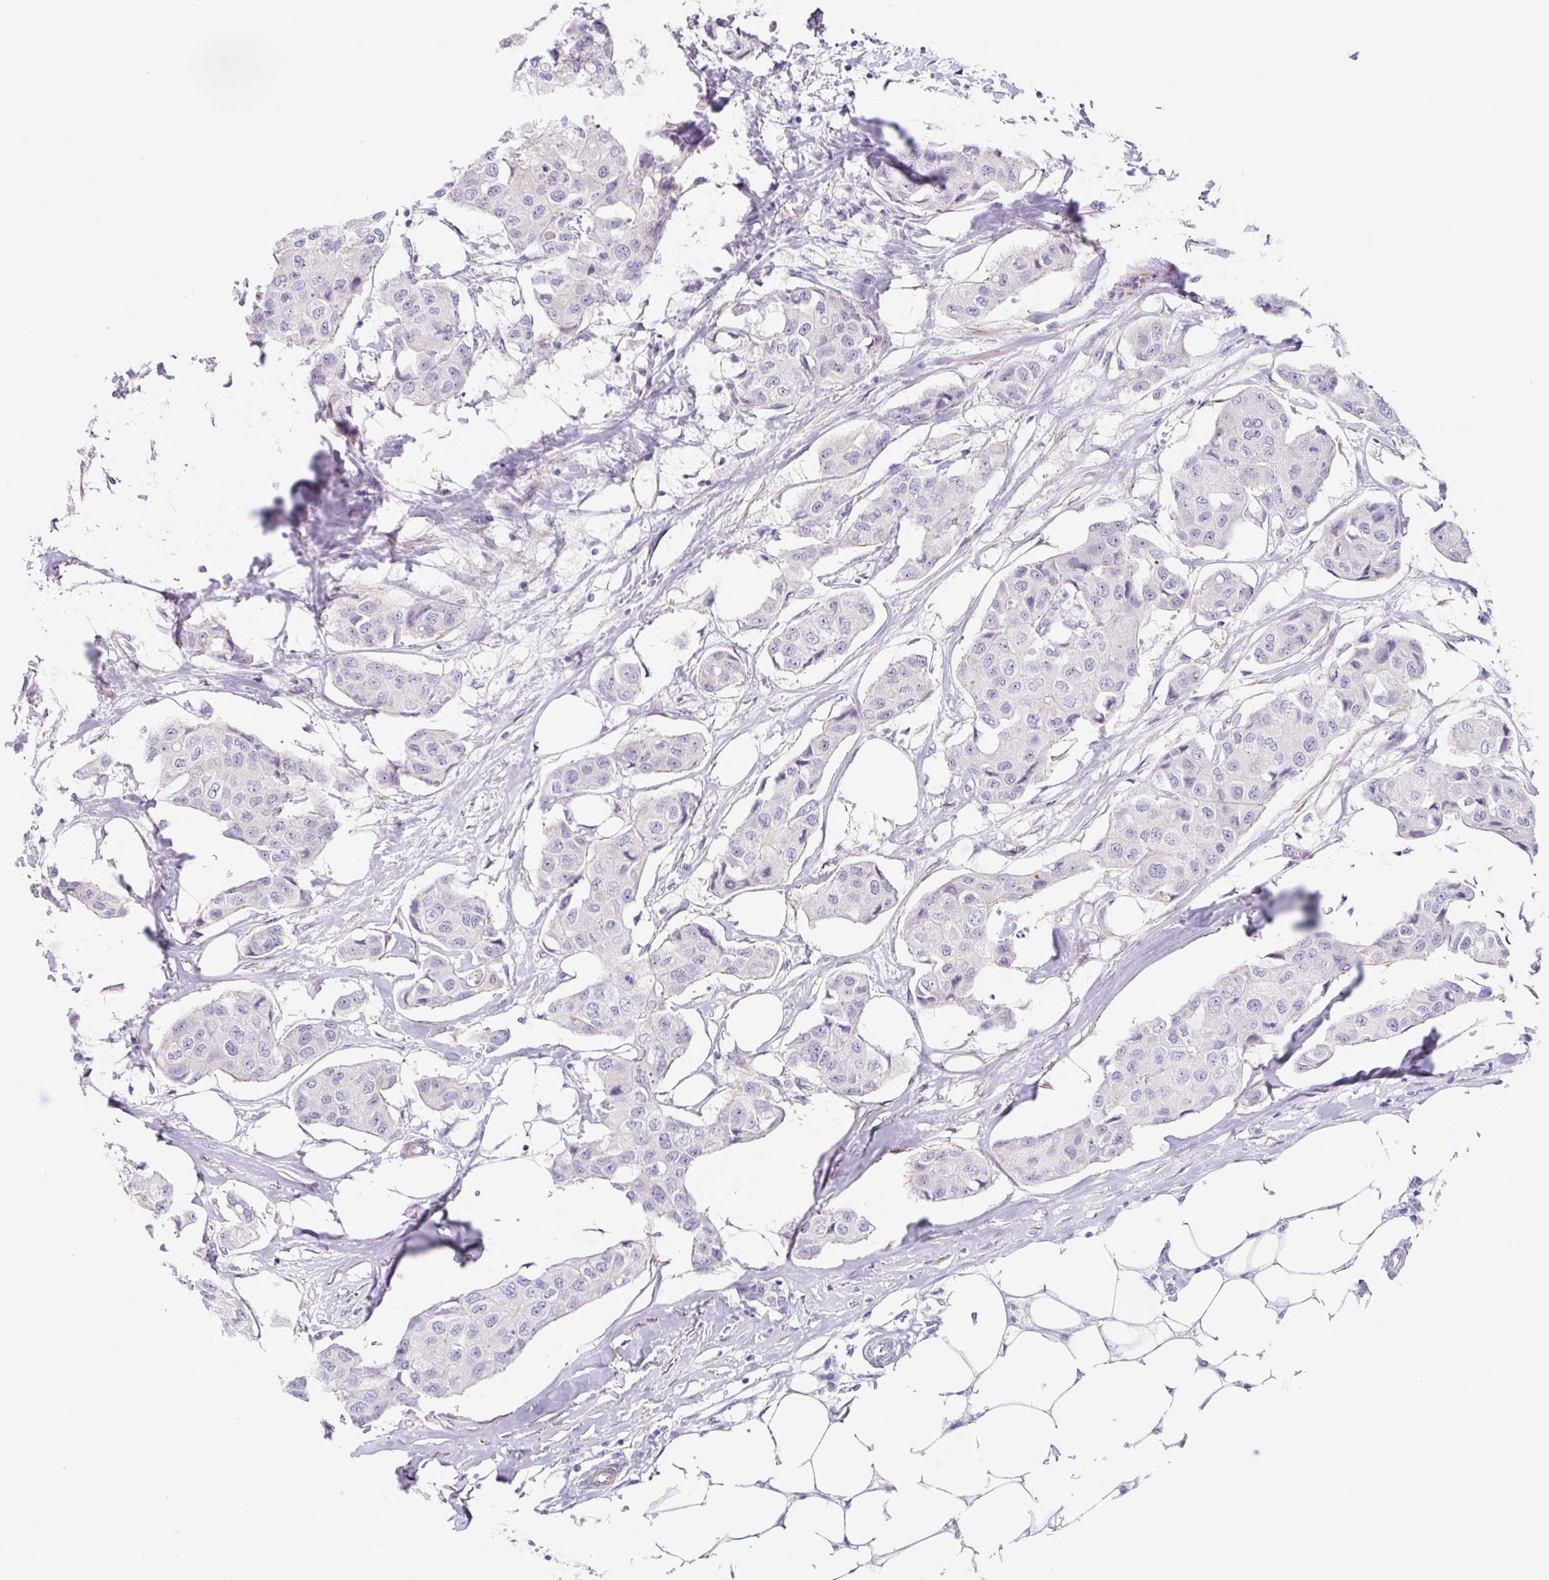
{"staining": {"intensity": "negative", "quantity": "none", "location": "none"}, "tissue": "breast cancer", "cell_type": "Tumor cells", "image_type": "cancer", "snomed": [{"axis": "morphology", "description": "Duct carcinoma"}, {"axis": "topography", "description": "Breast"}, {"axis": "topography", "description": "Lymph node"}], "caption": "An immunohistochemistry photomicrograph of breast cancer (infiltrating ductal carcinoma) is shown. There is no staining in tumor cells of breast cancer (infiltrating ductal carcinoma).", "gene": "DCAF17", "patient": {"sex": "female", "age": 80}}